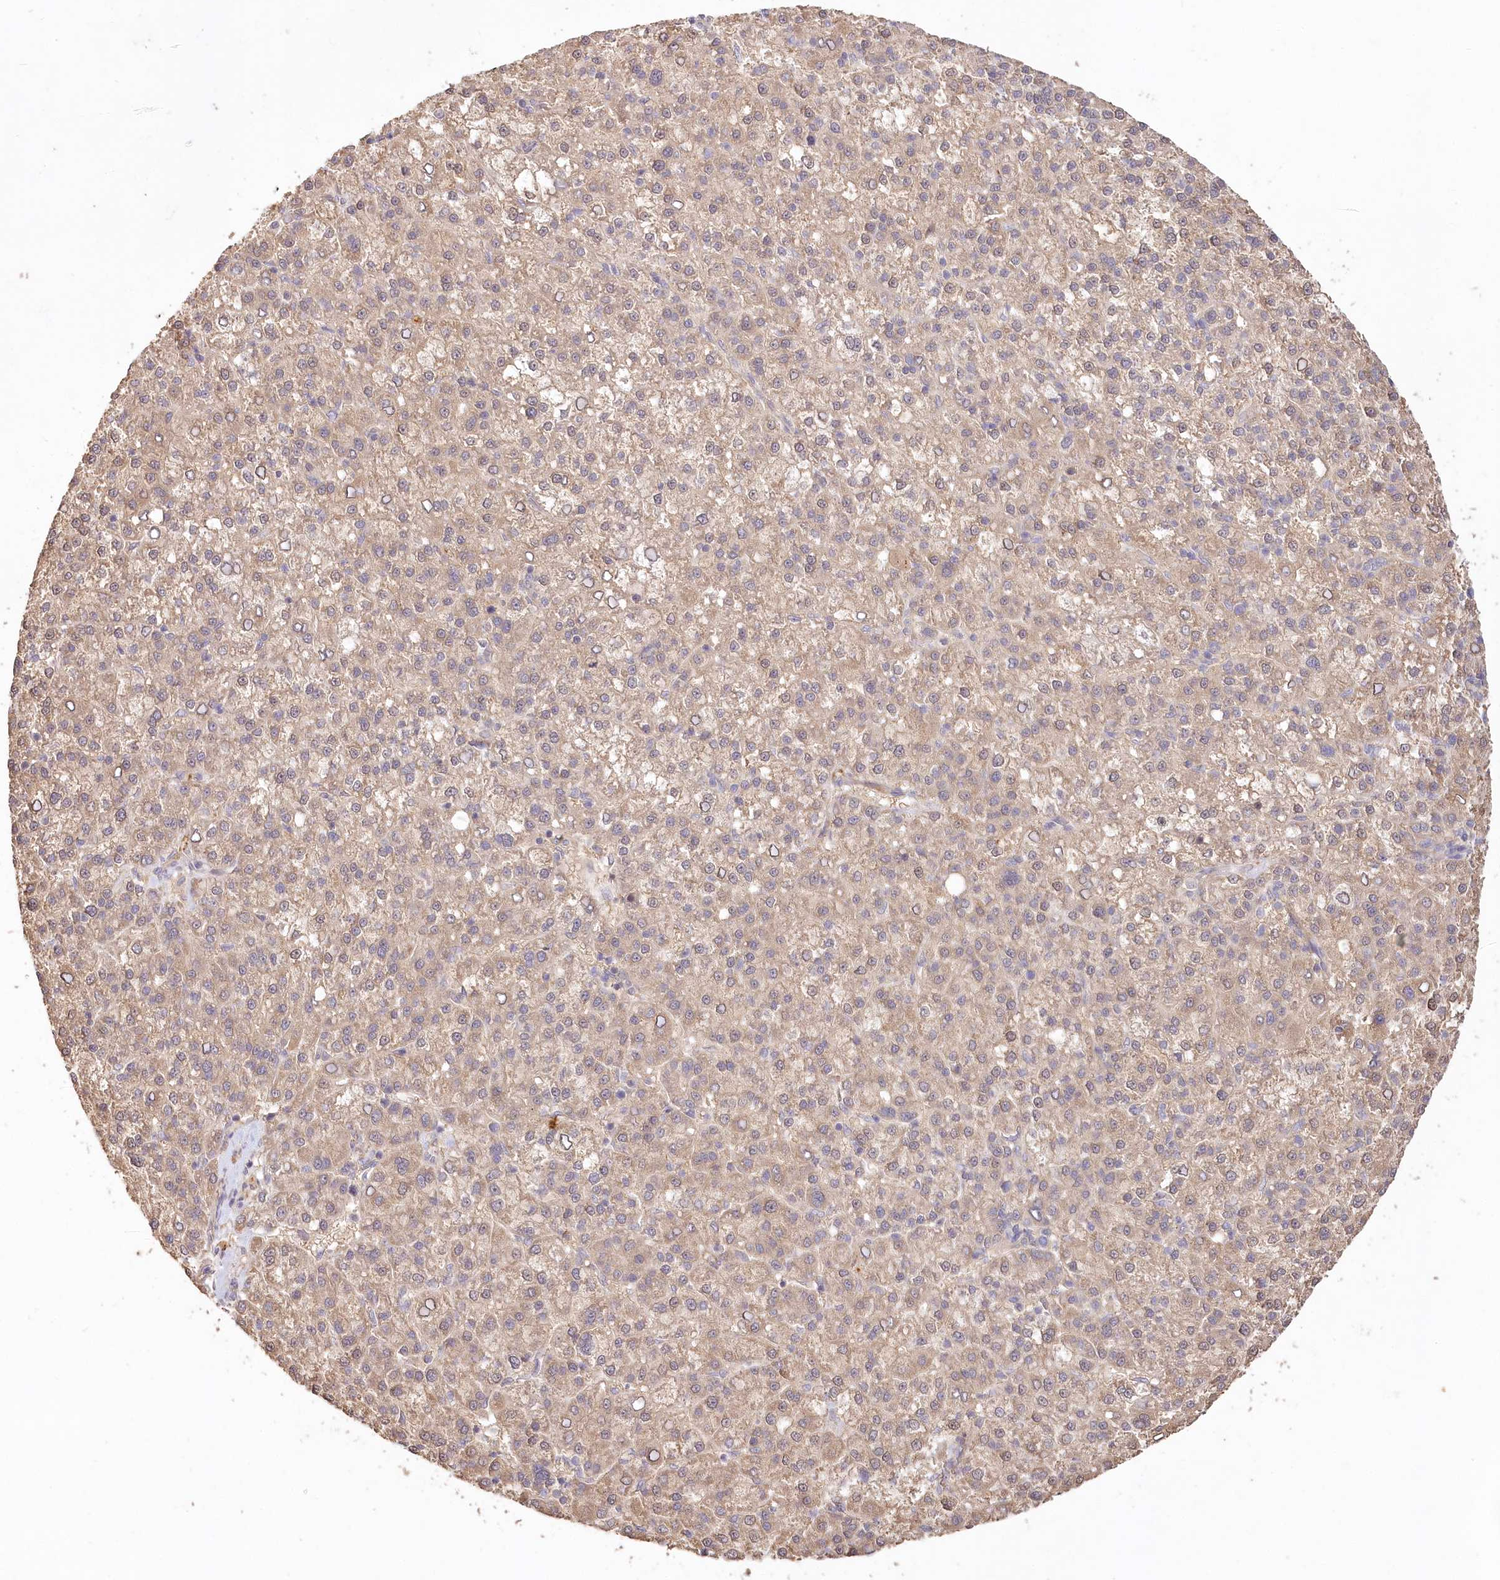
{"staining": {"intensity": "moderate", "quantity": ">75%", "location": "cytoplasmic/membranous"}, "tissue": "liver cancer", "cell_type": "Tumor cells", "image_type": "cancer", "snomed": [{"axis": "morphology", "description": "Carcinoma, Hepatocellular, NOS"}, {"axis": "topography", "description": "Liver"}], "caption": "Immunohistochemistry (IHC) (DAB) staining of human liver cancer displays moderate cytoplasmic/membranous protein positivity in about >75% of tumor cells.", "gene": "IRAK1BP1", "patient": {"sex": "female", "age": 58}}